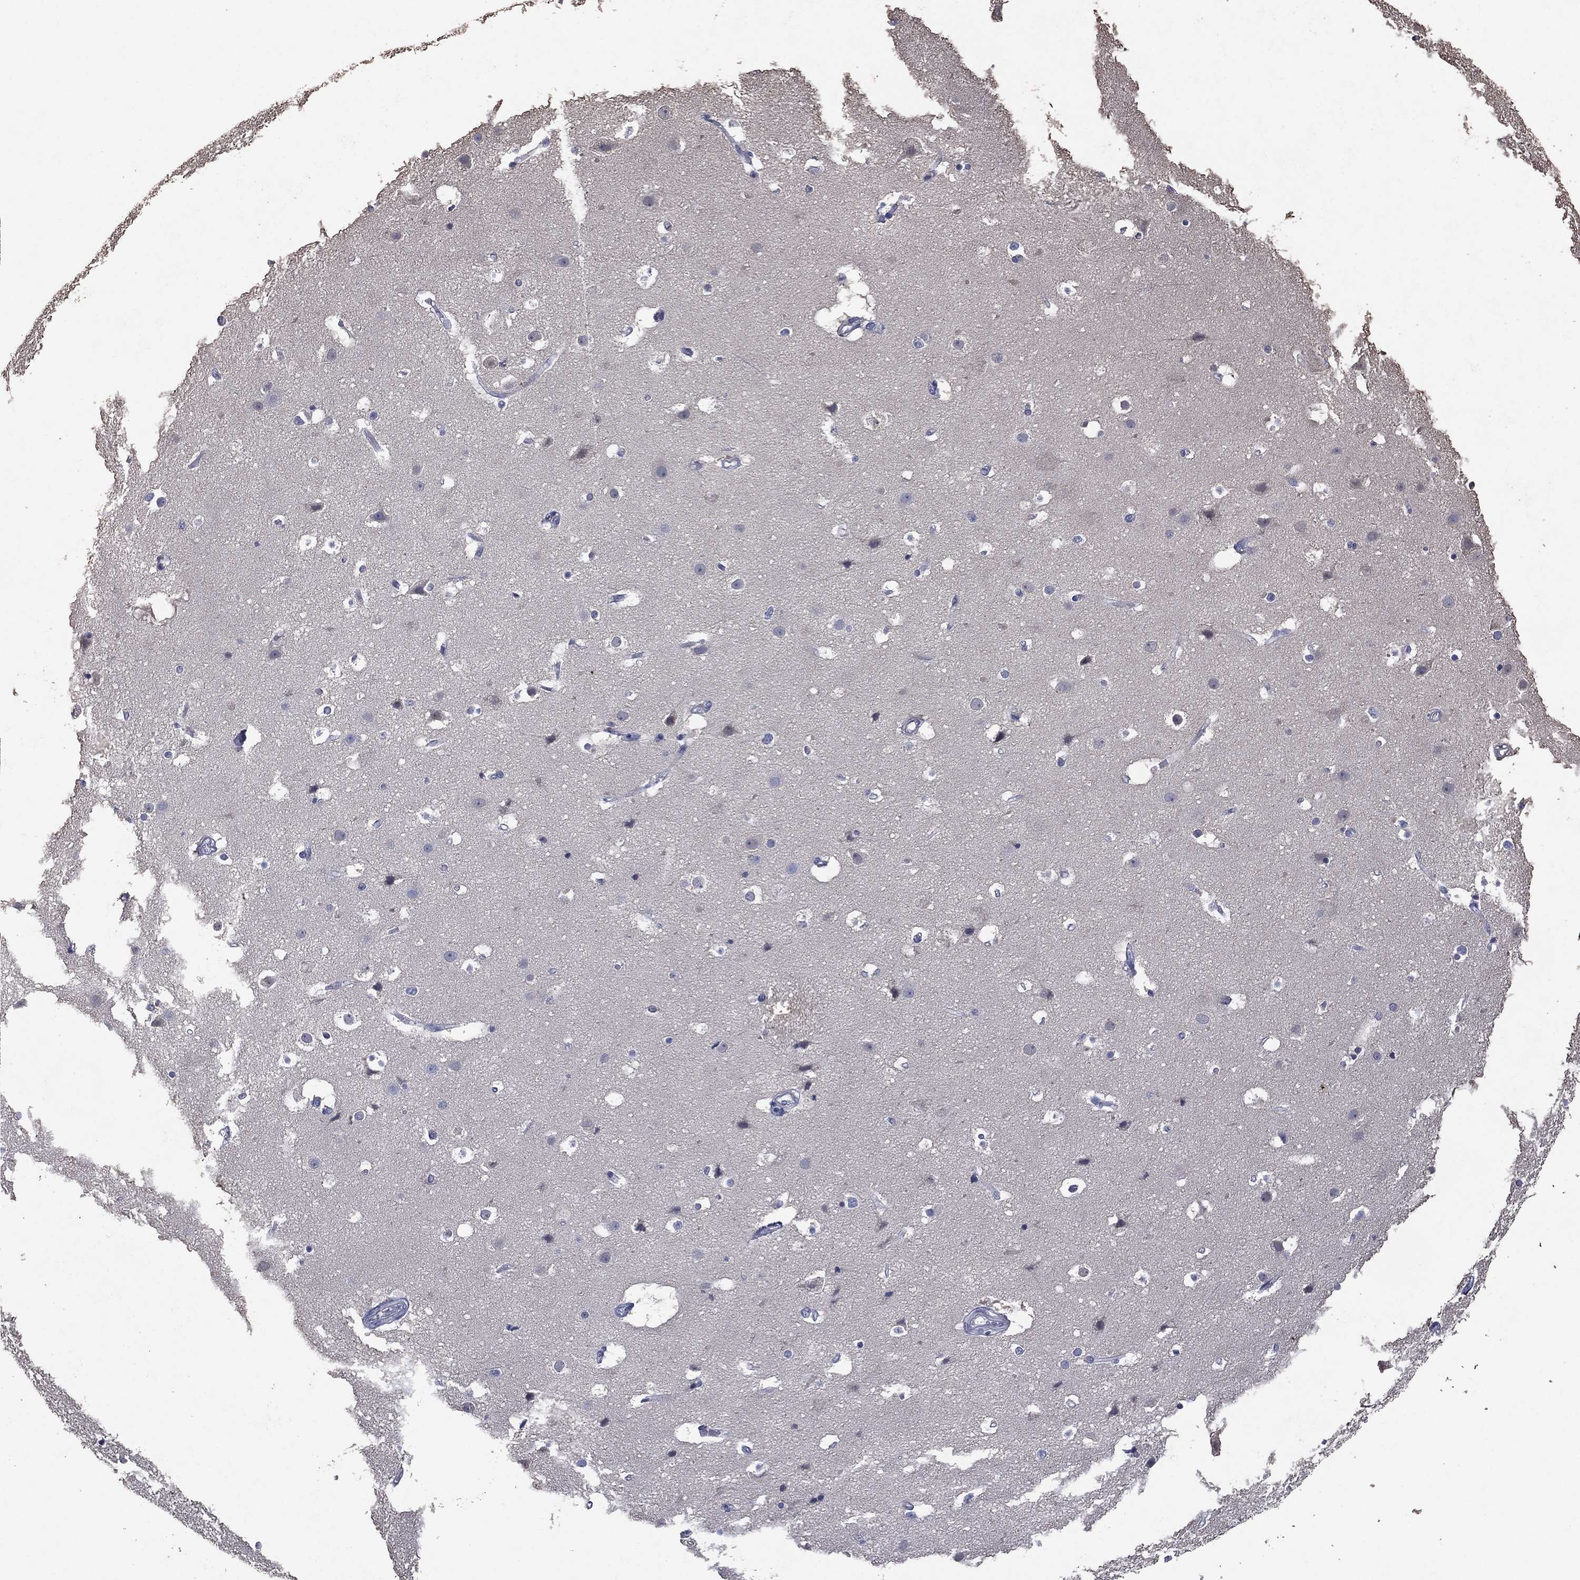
{"staining": {"intensity": "negative", "quantity": "none", "location": "none"}, "tissue": "cerebral cortex", "cell_type": "Endothelial cells", "image_type": "normal", "snomed": [{"axis": "morphology", "description": "Normal tissue, NOS"}, {"axis": "topography", "description": "Cerebral cortex"}], "caption": "Unremarkable cerebral cortex was stained to show a protein in brown. There is no significant positivity in endothelial cells.", "gene": "ADPRHL1", "patient": {"sex": "female", "age": 52}}